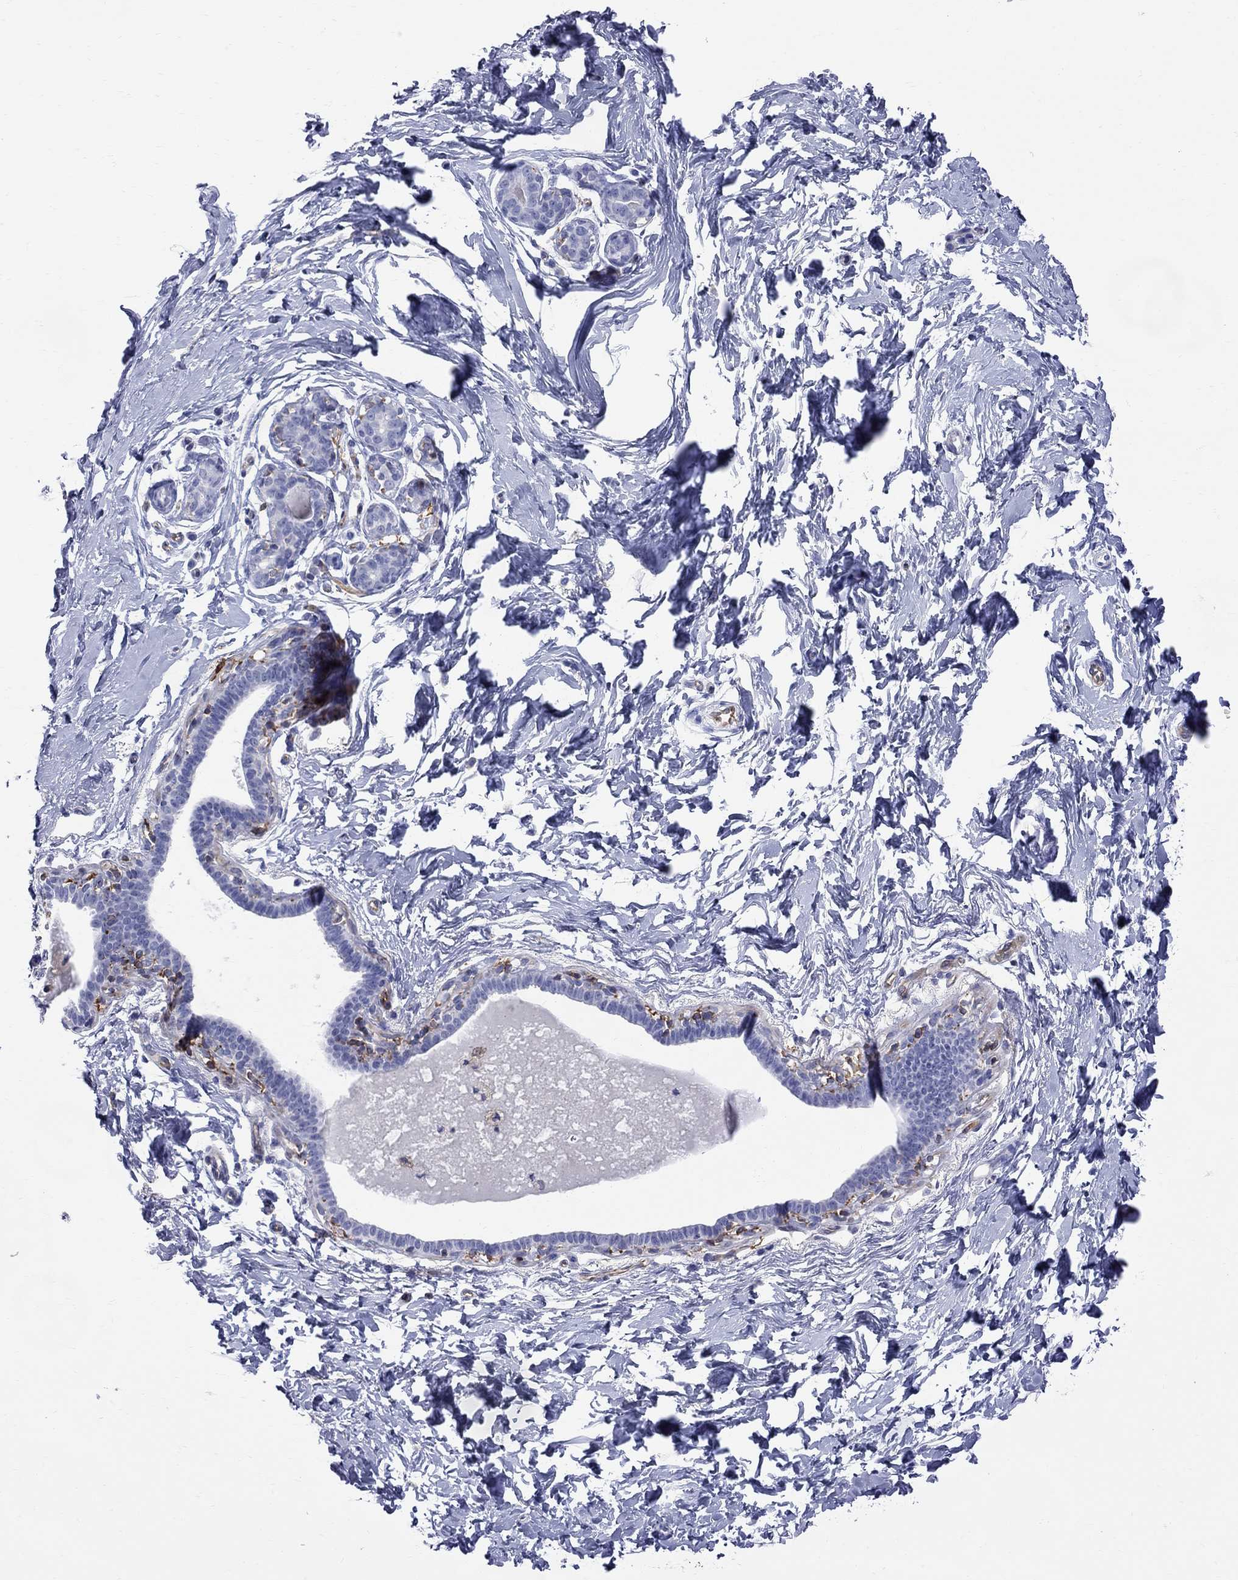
{"staining": {"intensity": "negative", "quantity": "none", "location": "none"}, "tissue": "breast", "cell_type": "Adipocytes", "image_type": "normal", "snomed": [{"axis": "morphology", "description": "Normal tissue, NOS"}, {"axis": "topography", "description": "Breast"}], "caption": "Immunohistochemistry micrograph of normal breast: breast stained with DAB reveals no significant protein staining in adipocytes.", "gene": "ABI3", "patient": {"sex": "female", "age": 37}}